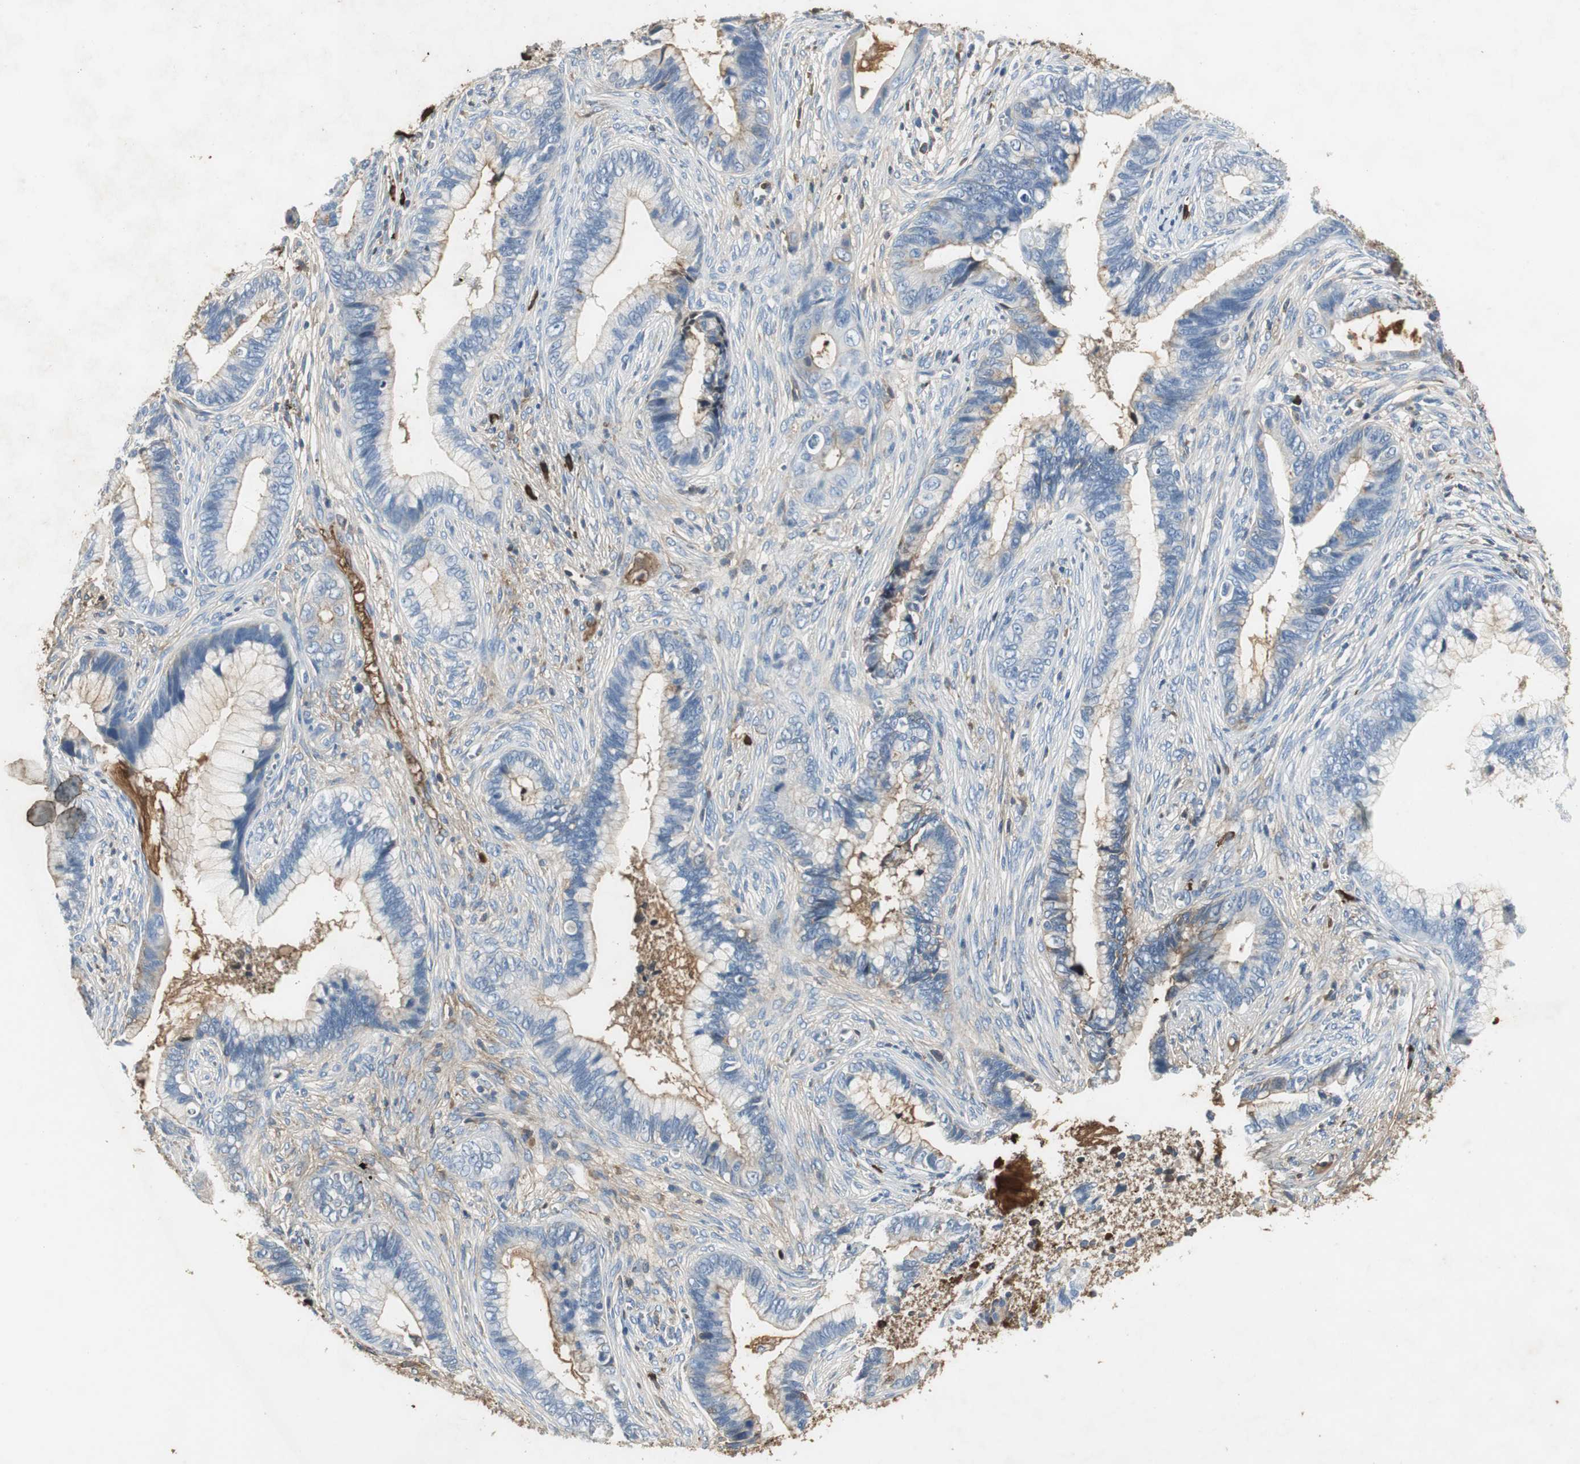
{"staining": {"intensity": "weak", "quantity": "<25%", "location": "cytoplasmic/membranous"}, "tissue": "cervical cancer", "cell_type": "Tumor cells", "image_type": "cancer", "snomed": [{"axis": "morphology", "description": "Adenocarcinoma, NOS"}, {"axis": "topography", "description": "Cervix"}], "caption": "Tumor cells show no significant expression in cervical cancer (adenocarcinoma).", "gene": "IGHA1", "patient": {"sex": "female", "age": 44}}